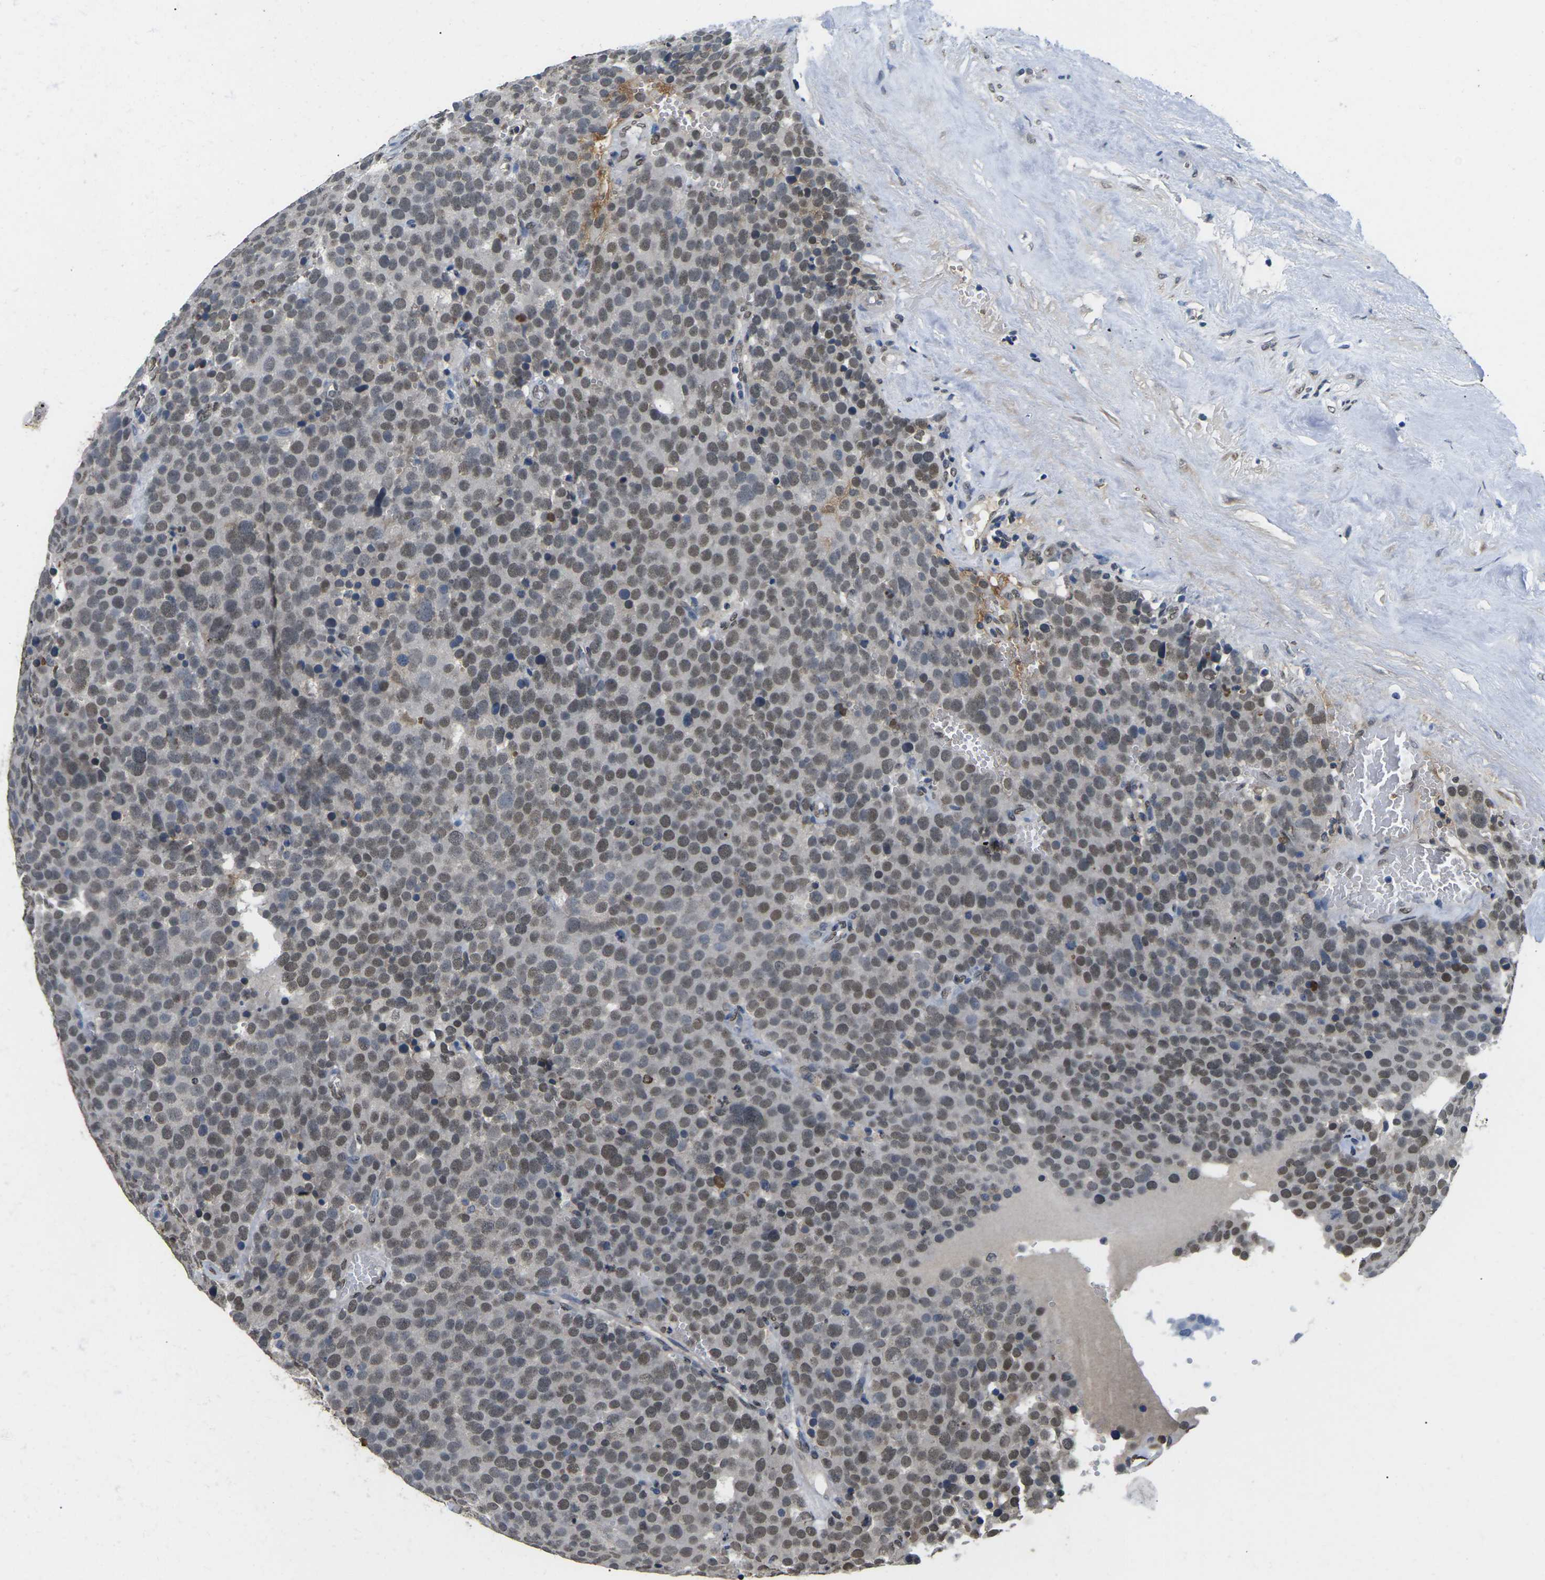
{"staining": {"intensity": "weak", "quantity": ">75%", "location": "nuclear"}, "tissue": "testis cancer", "cell_type": "Tumor cells", "image_type": "cancer", "snomed": [{"axis": "morphology", "description": "Normal tissue, NOS"}, {"axis": "morphology", "description": "Seminoma, NOS"}, {"axis": "topography", "description": "Testis"}], "caption": "High-magnification brightfield microscopy of seminoma (testis) stained with DAB (3,3'-diaminobenzidine) (brown) and counterstained with hematoxylin (blue). tumor cells exhibit weak nuclear expression is seen in approximately>75% of cells.", "gene": "SCNN1B", "patient": {"sex": "male", "age": 71}}